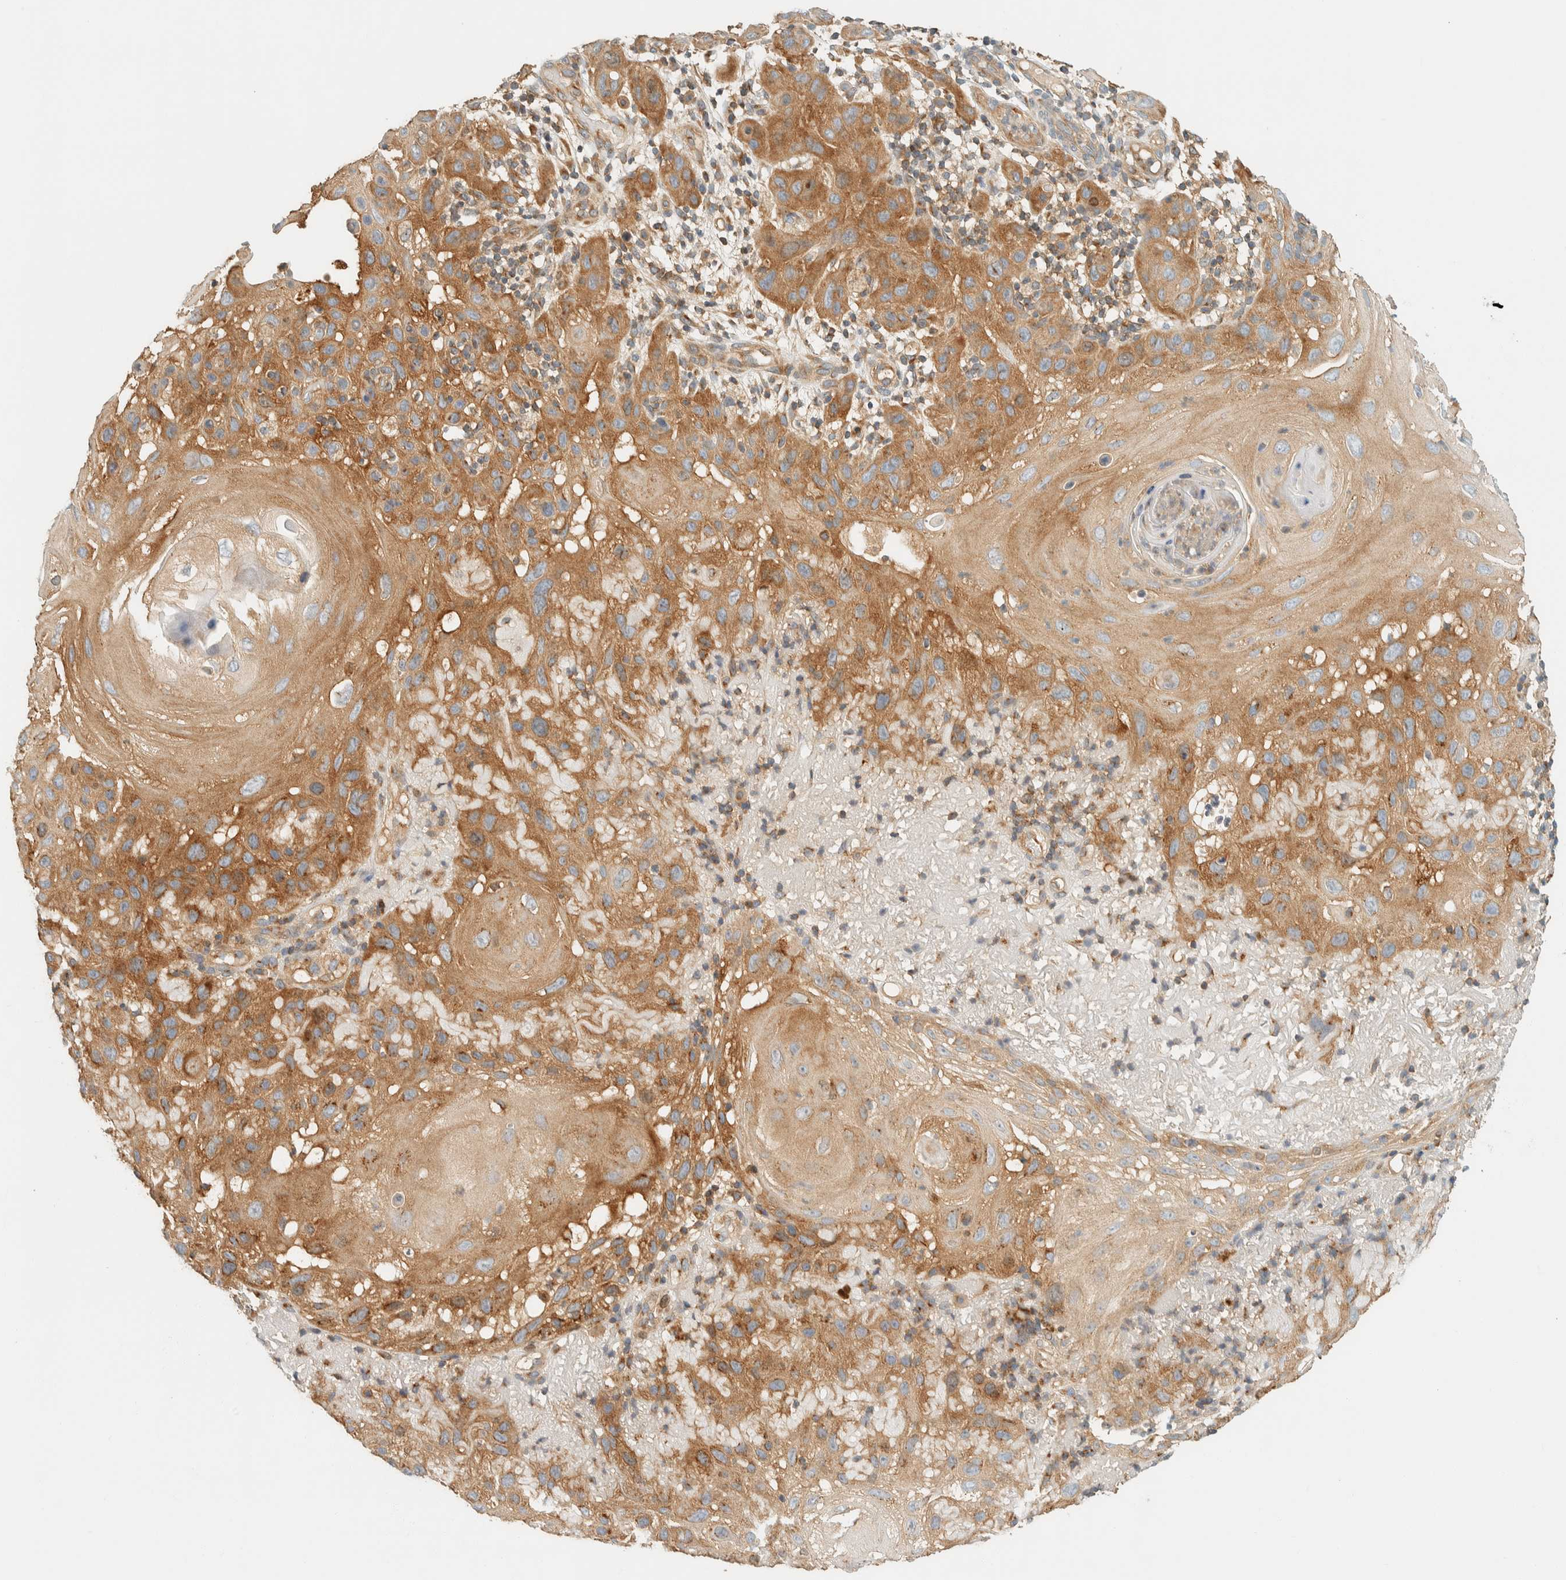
{"staining": {"intensity": "moderate", "quantity": ">75%", "location": "cytoplasmic/membranous"}, "tissue": "skin cancer", "cell_type": "Tumor cells", "image_type": "cancer", "snomed": [{"axis": "morphology", "description": "Squamous cell carcinoma, NOS"}, {"axis": "topography", "description": "Skin"}], "caption": "Skin squamous cell carcinoma stained with a protein marker reveals moderate staining in tumor cells.", "gene": "ARFGEF1", "patient": {"sex": "female", "age": 96}}